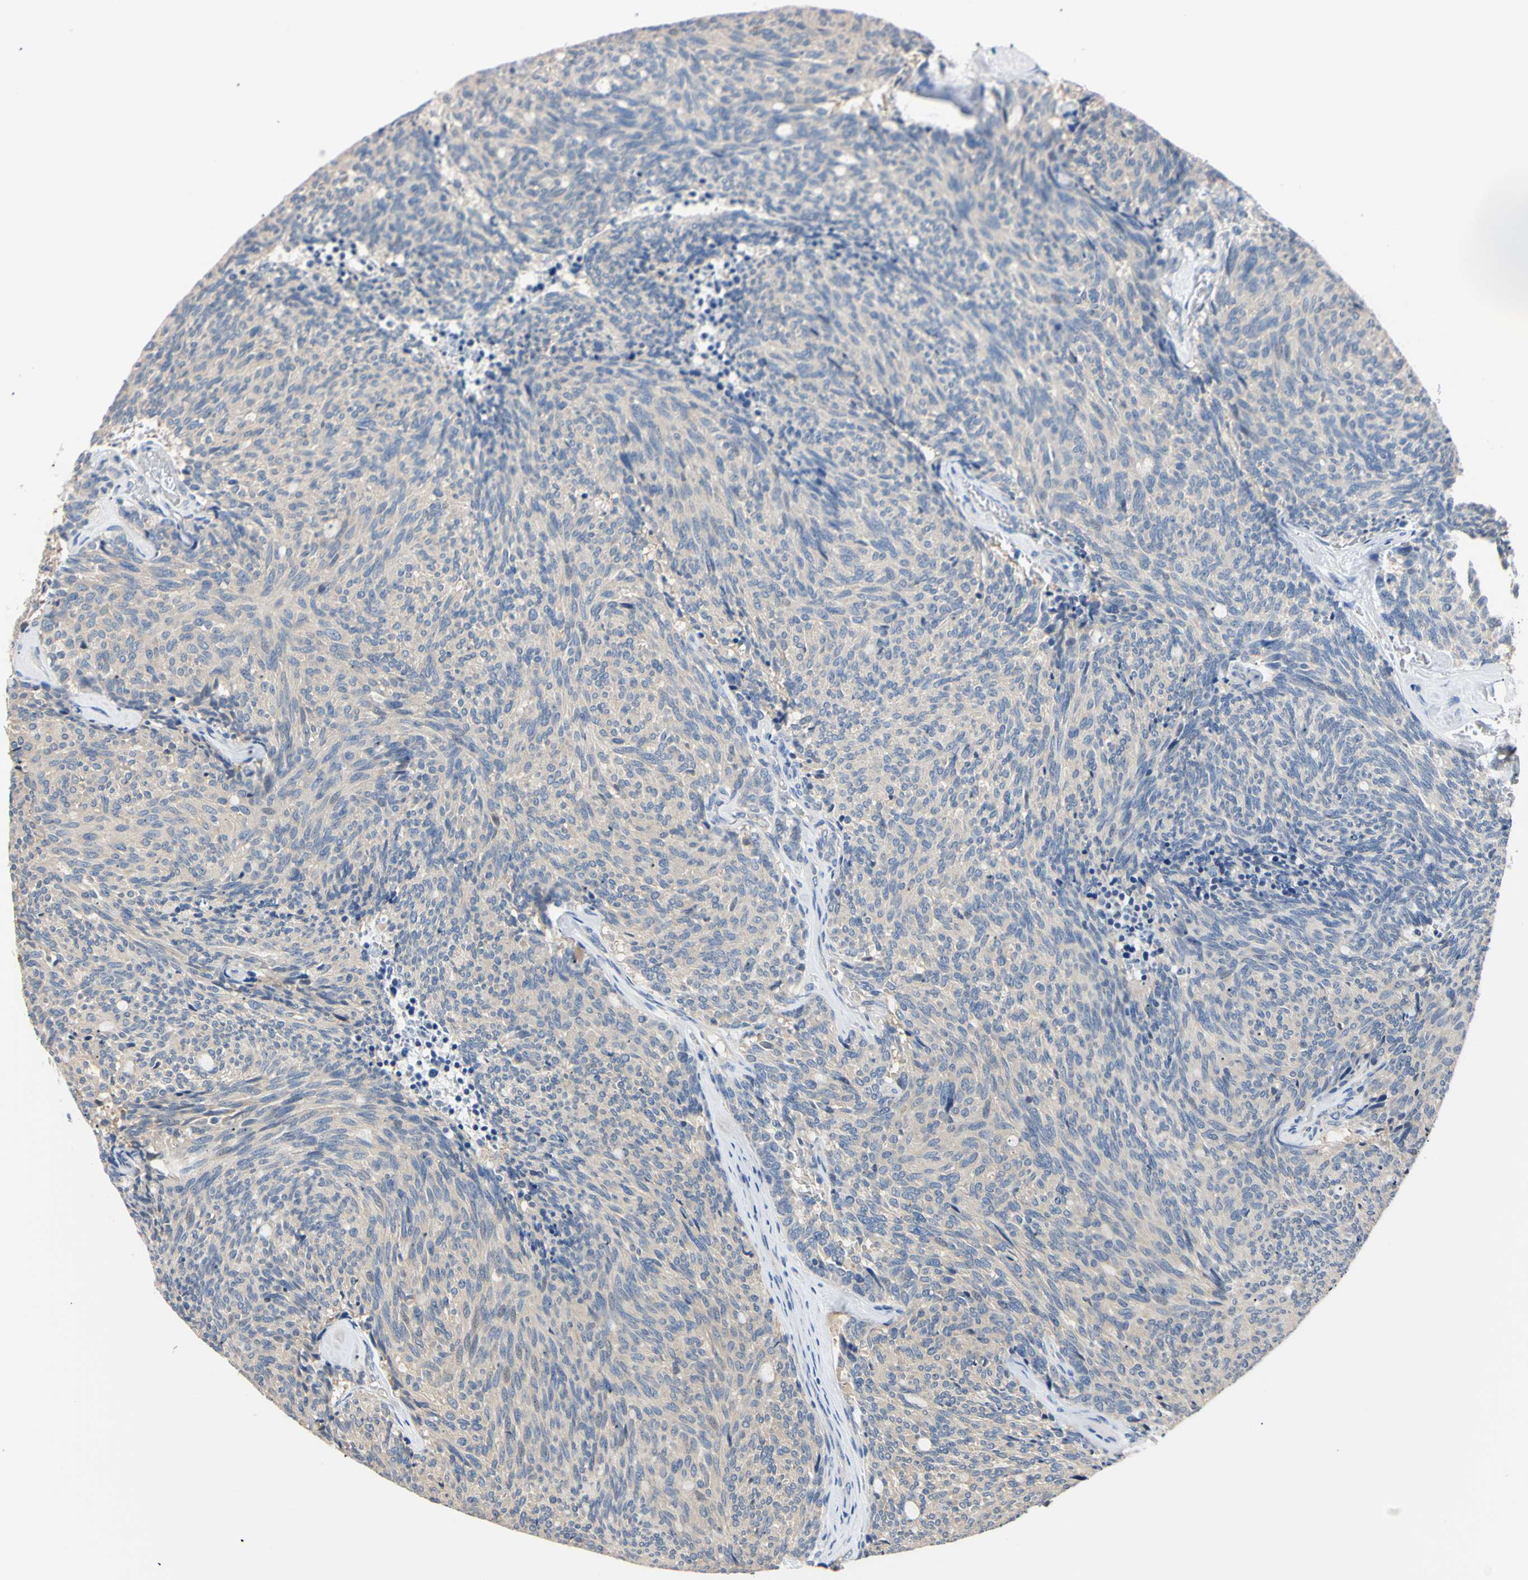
{"staining": {"intensity": "weak", "quantity": ">75%", "location": "cytoplasmic/membranous"}, "tissue": "carcinoid", "cell_type": "Tumor cells", "image_type": "cancer", "snomed": [{"axis": "morphology", "description": "Carcinoid, malignant, NOS"}, {"axis": "topography", "description": "Pancreas"}], "caption": "A photomicrograph of human carcinoid stained for a protein exhibits weak cytoplasmic/membranous brown staining in tumor cells. (IHC, brightfield microscopy, high magnification).", "gene": "RARS1", "patient": {"sex": "female", "age": 54}}